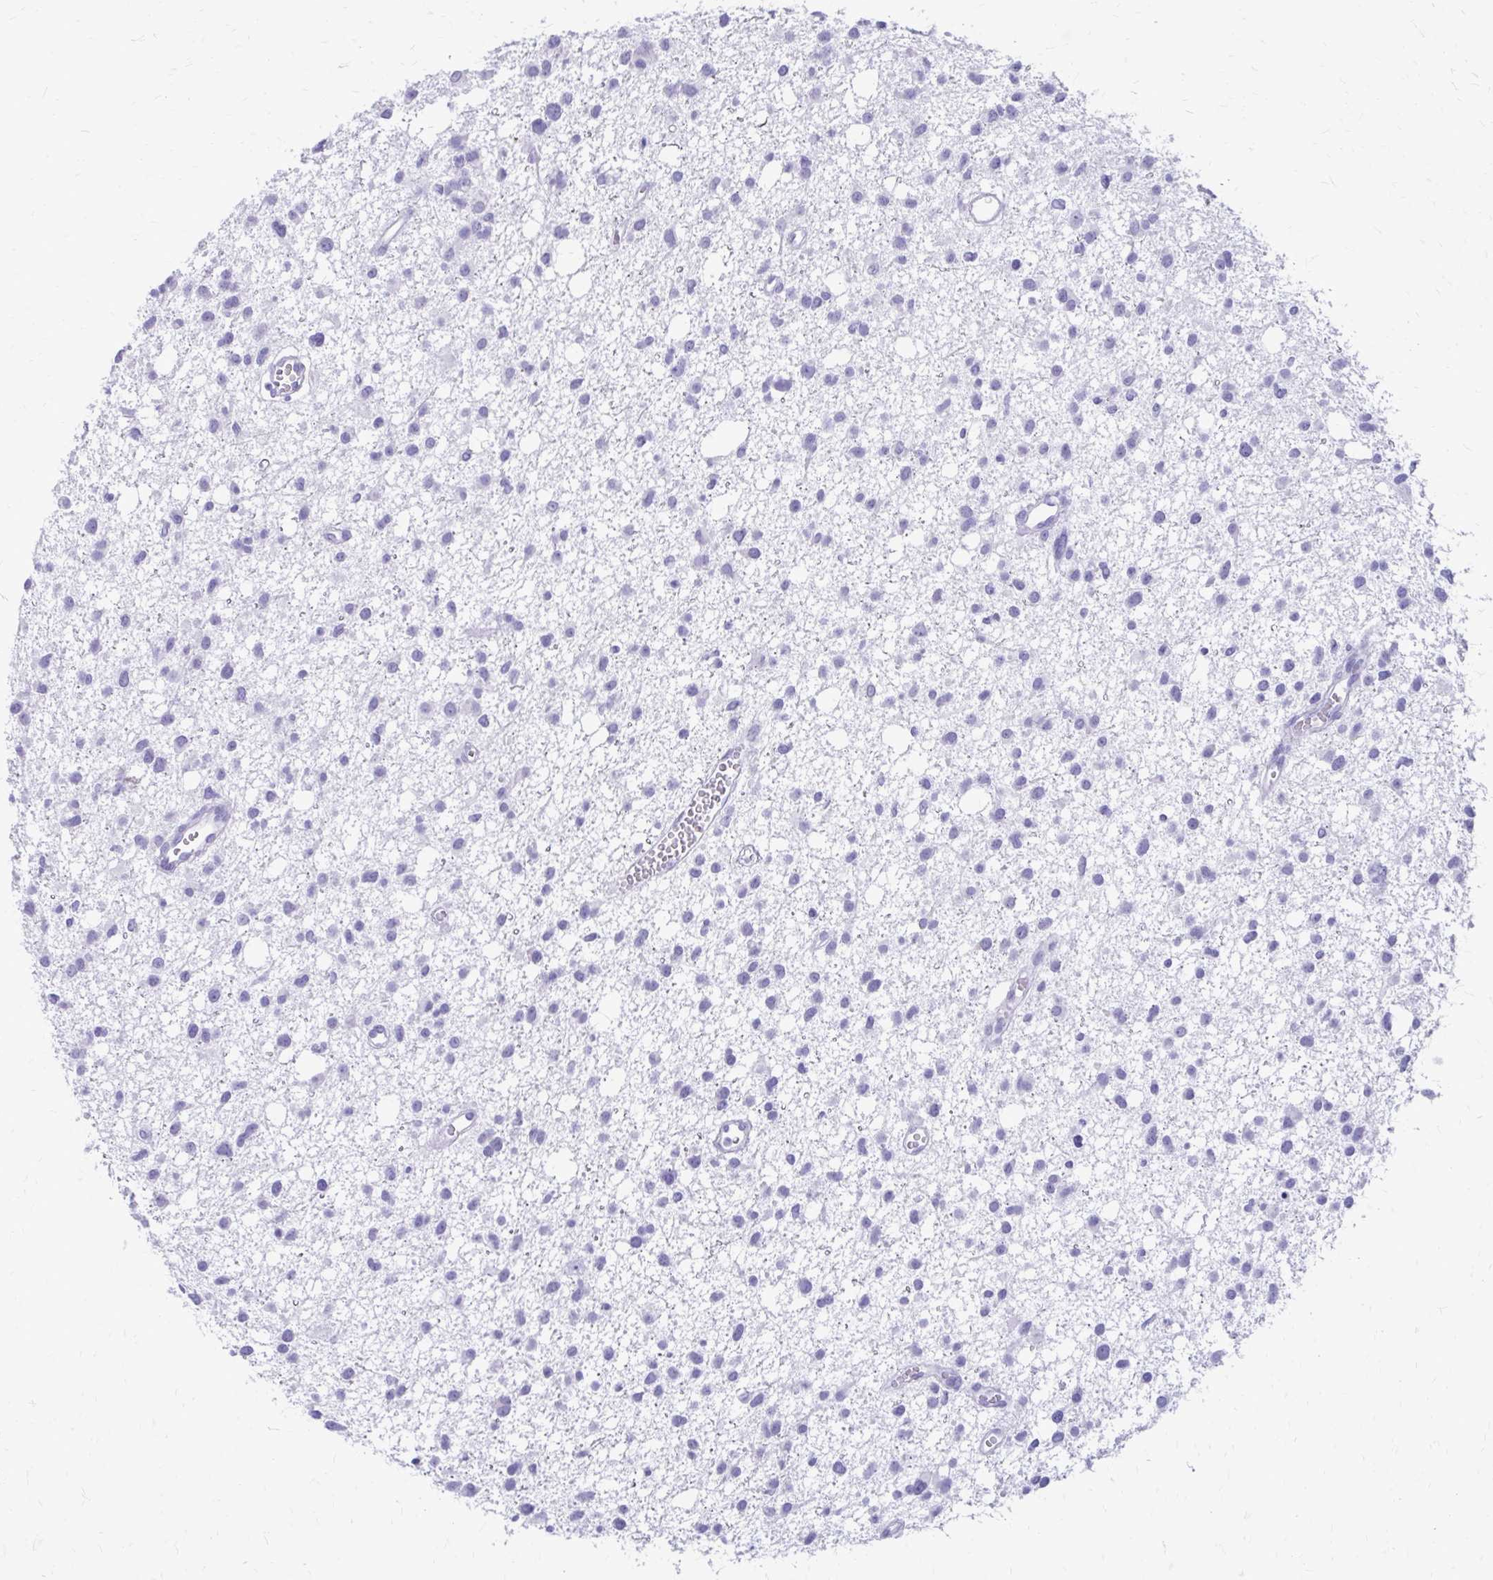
{"staining": {"intensity": "negative", "quantity": "none", "location": "none"}, "tissue": "glioma", "cell_type": "Tumor cells", "image_type": "cancer", "snomed": [{"axis": "morphology", "description": "Glioma, malignant, High grade"}, {"axis": "topography", "description": "Brain"}], "caption": "Human glioma stained for a protein using immunohistochemistry displays no positivity in tumor cells.", "gene": "SATL1", "patient": {"sex": "male", "age": 23}}